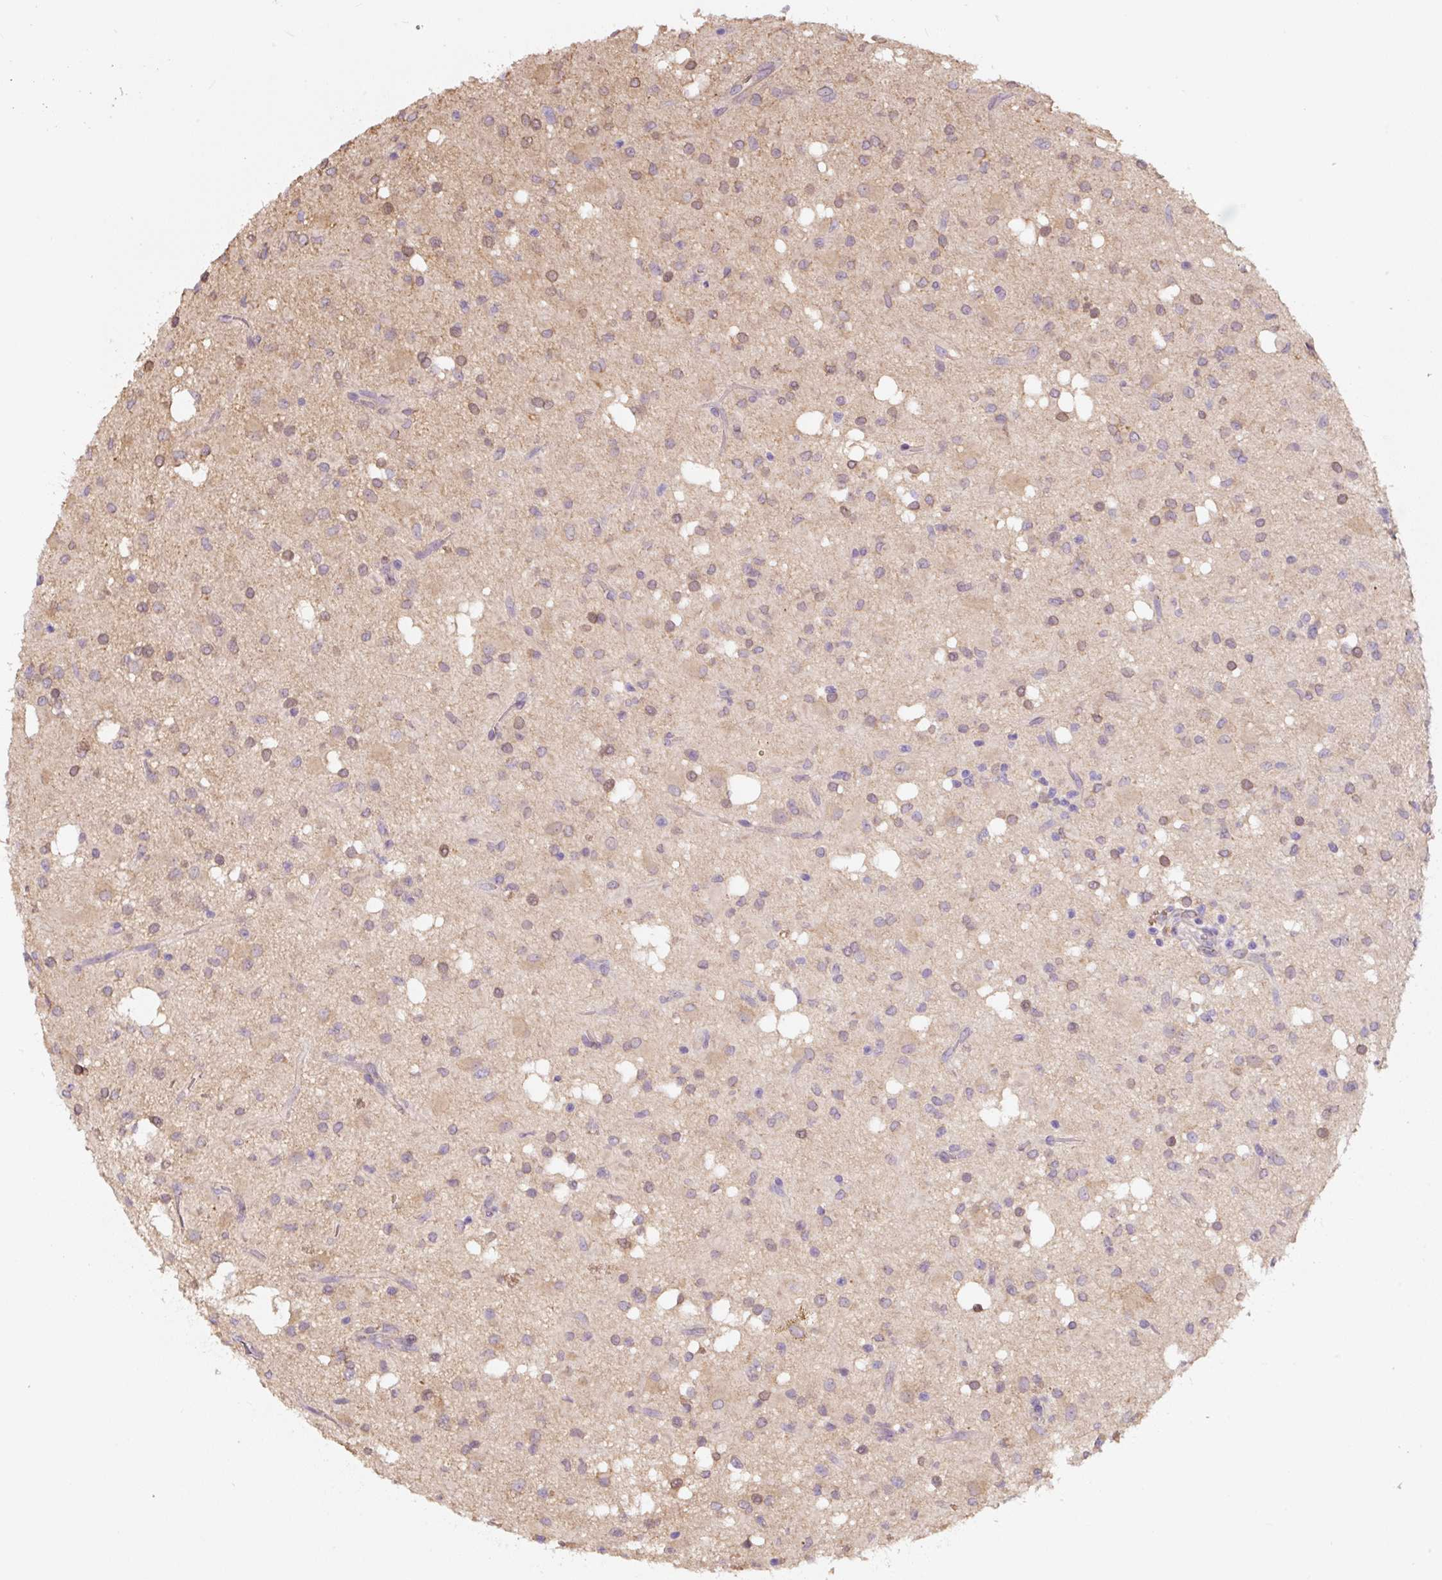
{"staining": {"intensity": "weak", "quantity": "25%-75%", "location": "cytoplasmic/membranous"}, "tissue": "glioma", "cell_type": "Tumor cells", "image_type": "cancer", "snomed": [{"axis": "morphology", "description": "Glioma, malignant, Low grade"}, {"axis": "topography", "description": "Brain"}], "caption": "Immunohistochemistry (IHC) of glioma displays low levels of weak cytoplasmic/membranous staining in approximately 25%-75% of tumor cells. Nuclei are stained in blue.", "gene": "ASRGL1", "patient": {"sex": "female", "age": 33}}